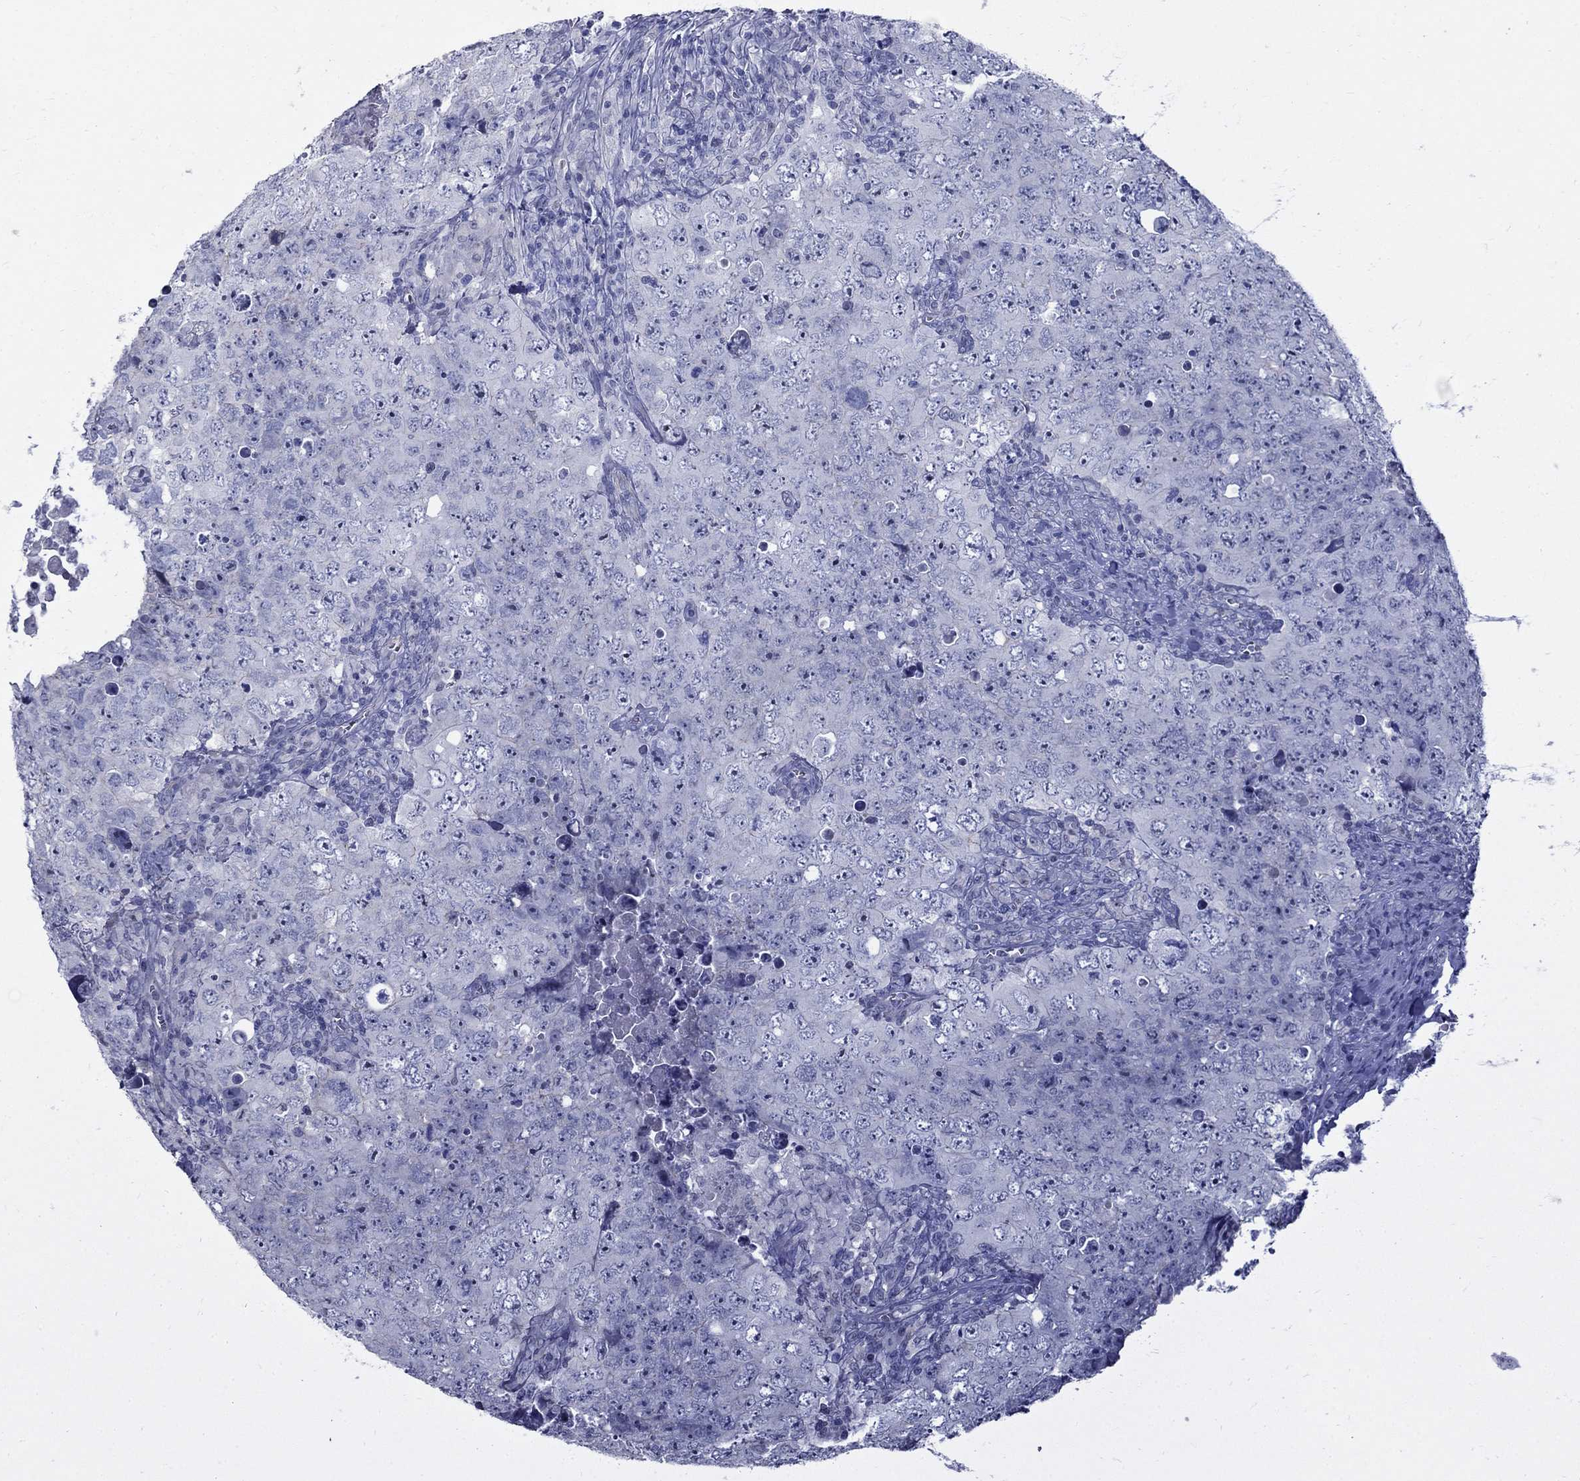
{"staining": {"intensity": "negative", "quantity": "none", "location": "none"}, "tissue": "testis cancer", "cell_type": "Tumor cells", "image_type": "cancer", "snomed": [{"axis": "morphology", "description": "Seminoma, NOS"}, {"axis": "topography", "description": "Testis"}], "caption": "Tumor cells are negative for brown protein staining in testis cancer.", "gene": "GUCA1A", "patient": {"sex": "male", "age": 34}}